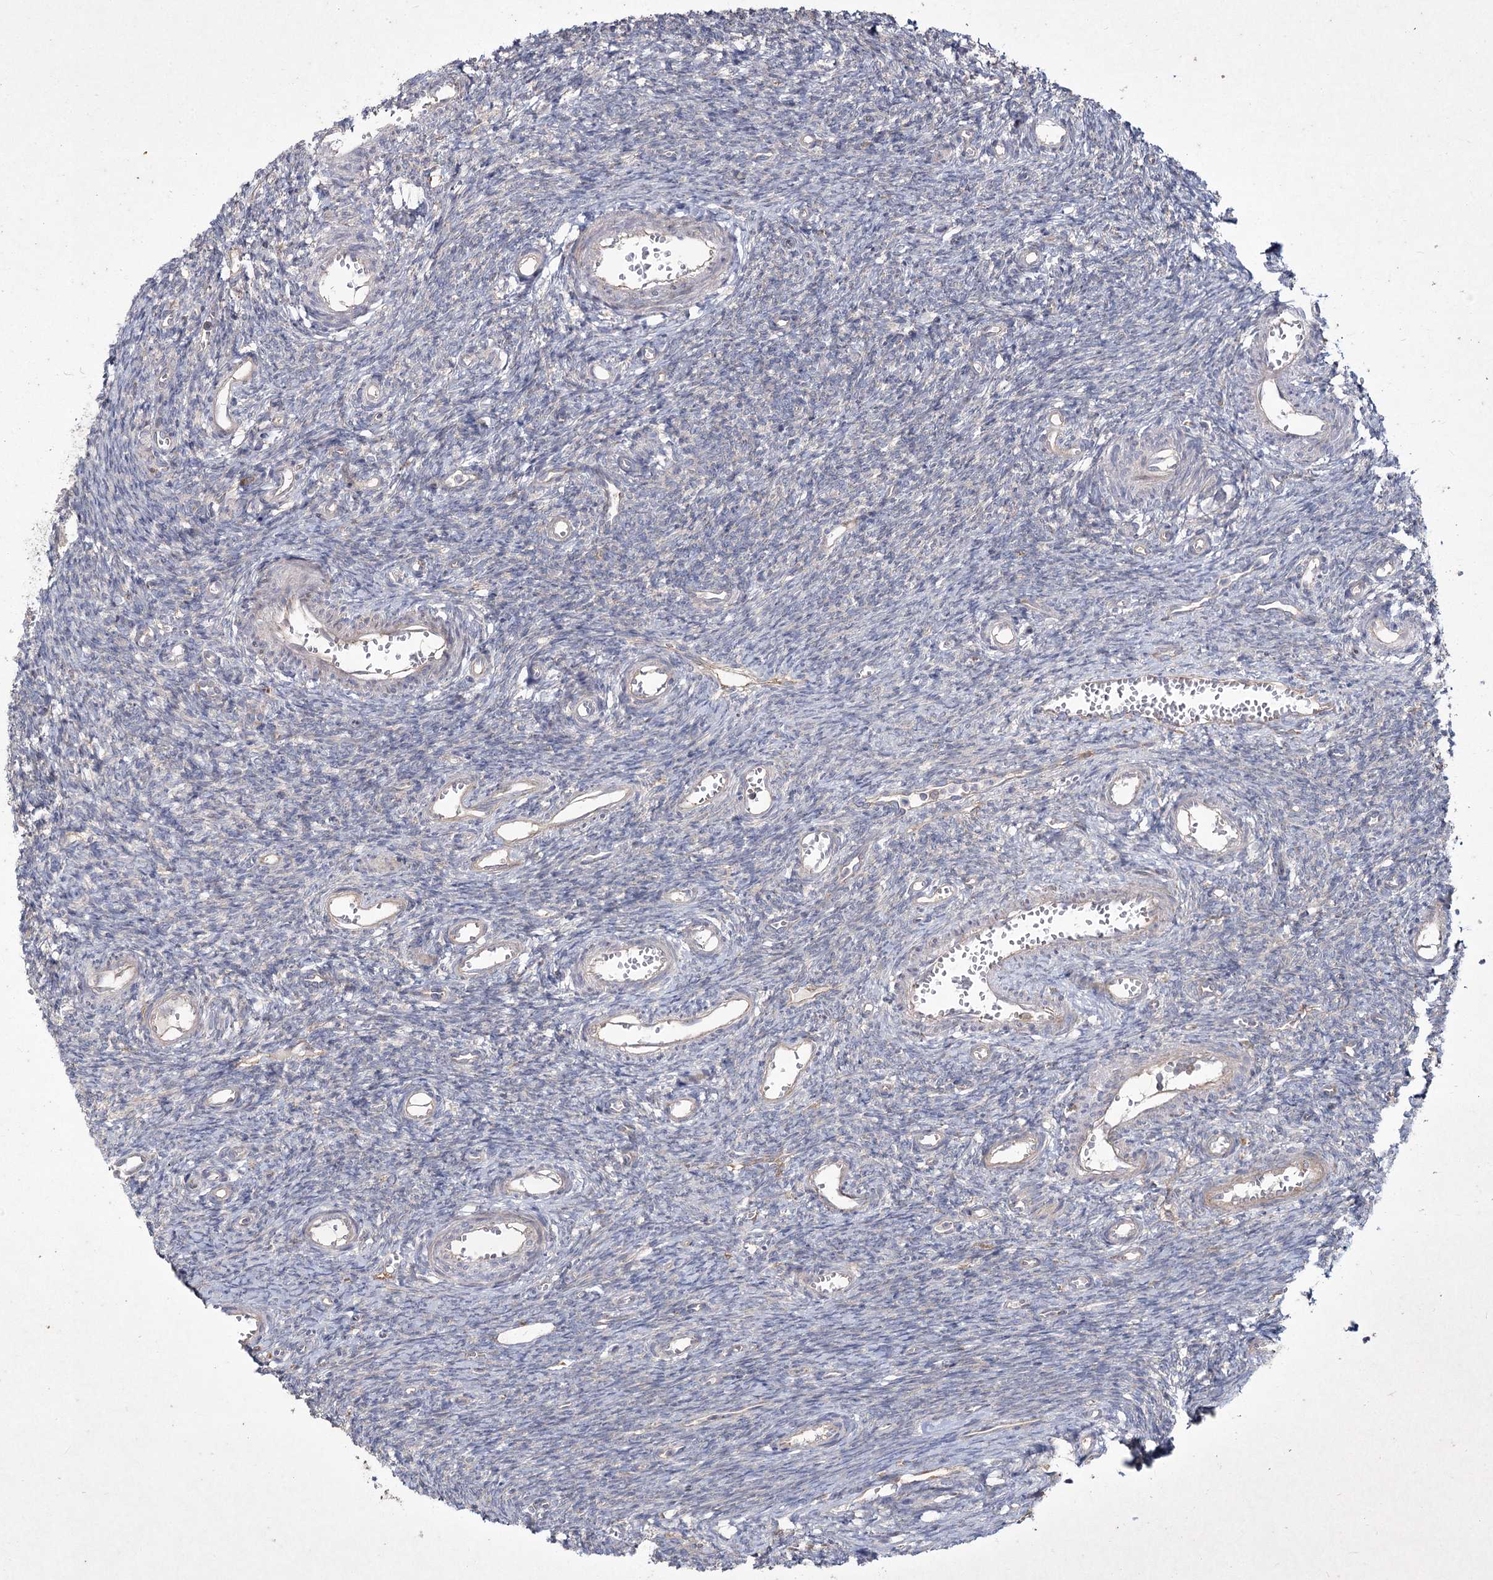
{"staining": {"intensity": "negative", "quantity": "none", "location": "none"}, "tissue": "ovary", "cell_type": "Ovarian stroma cells", "image_type": "normal", "snomed": [{"axis": "morphology", "description": "Normal tissue, NOS"}, {"axis": "topography", "description": "Ovary"}], "caption": "Histopathology image shows no protein positivity in ovarian stroma cells of normal ovary.", "gene": "SH3TC1", "patient": {"sex": "female", "age": 39}}